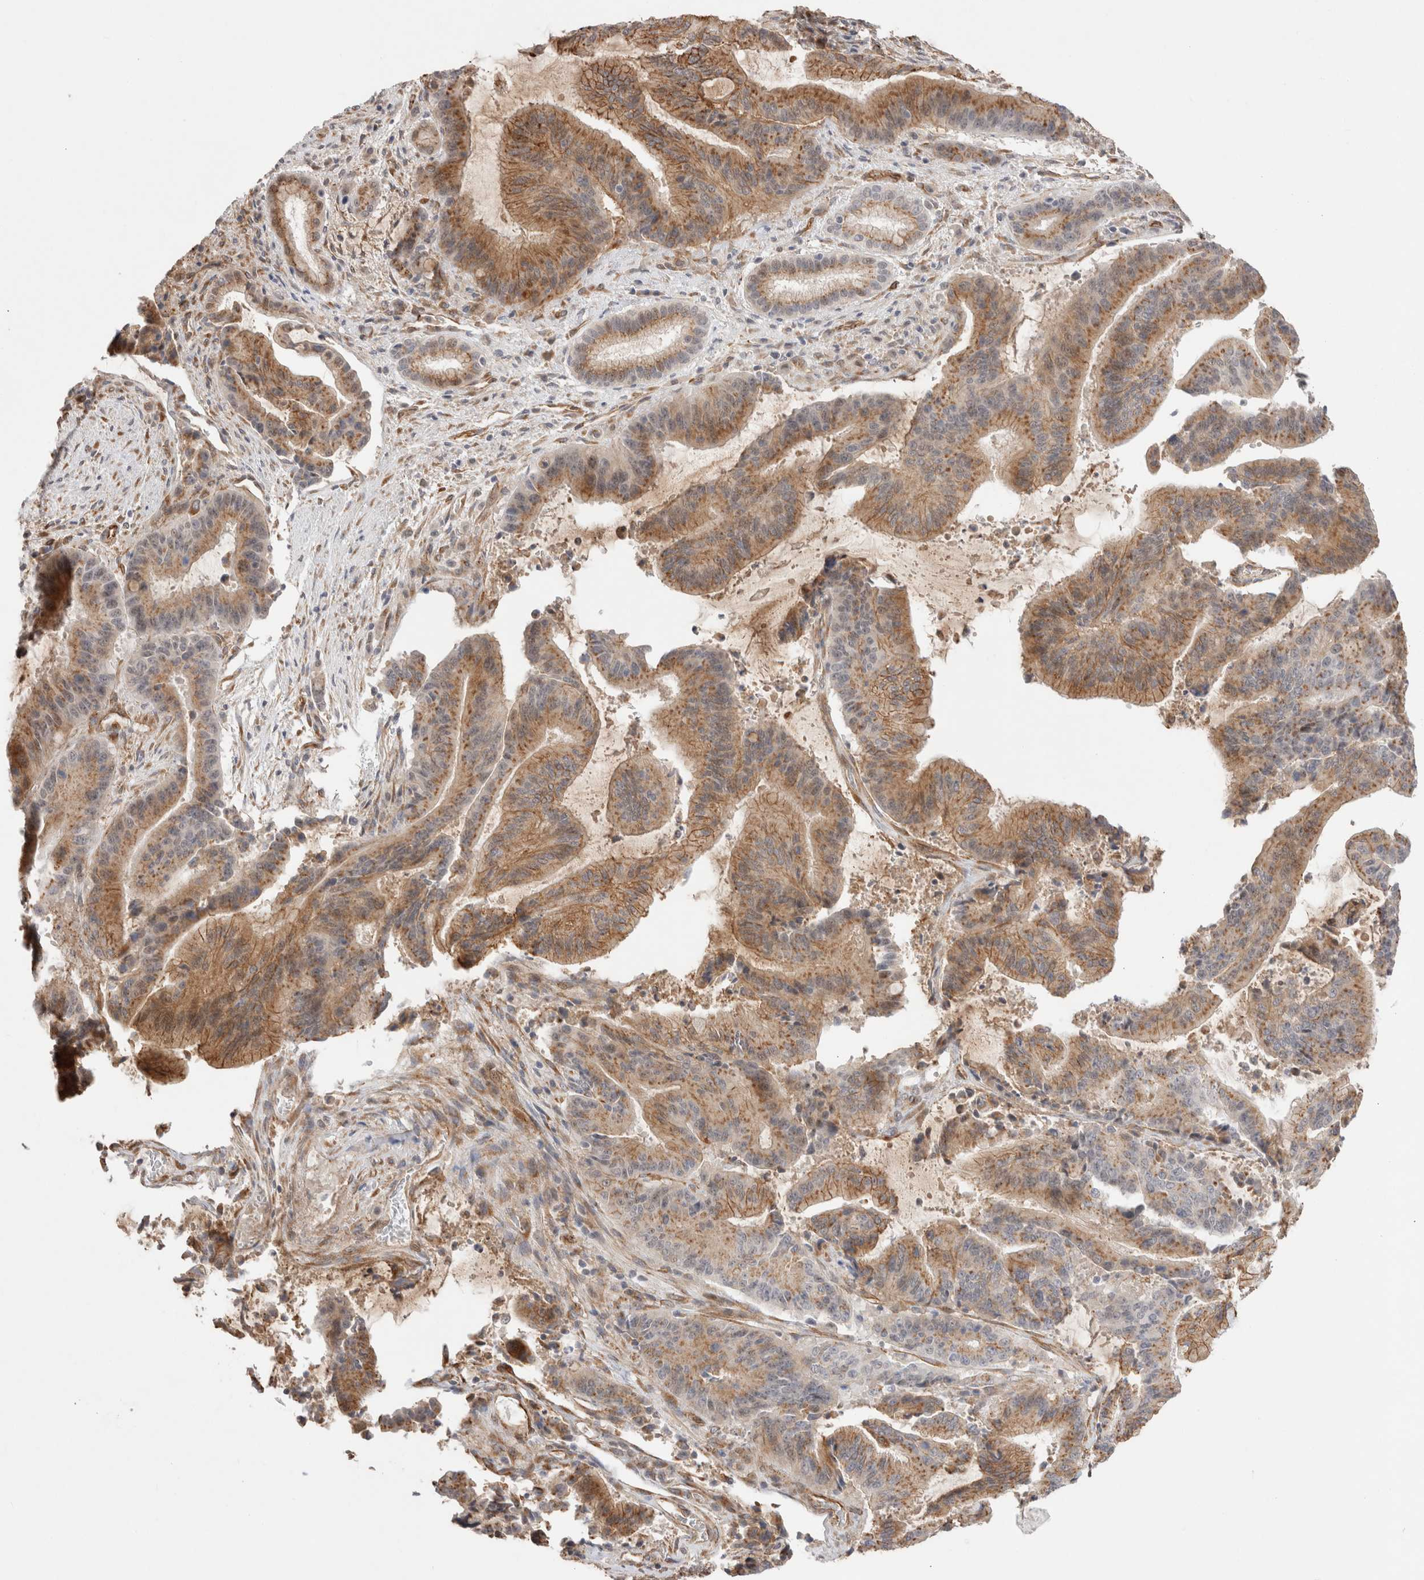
{"staining": {"intensity": "moderate", "quantity": ">75%", "location": "cytoplasmic/membranous"}, "tissue": "liver cancer", "cell_type": "Tumor cells", "image_type": "cancer", "snomed": [{"axis": "morphology", "description": "Normal tissue, NOS"}, {"axis": "morphology", "description": "Cholangiocarcinoma"}, {"axis": "topography", "description": "Liver"}, {"axis": "topography", "description": "Peripheral nerve tissue"}], "caption": "Protein expression analysis of human liver cancer (cholangiocarcinoma) reveals moderate cytoplasmic/membranous staining in about >75% of tumor cells.", "gene": "CAAP1", "patient": {"sex": "female", "age": 73}}